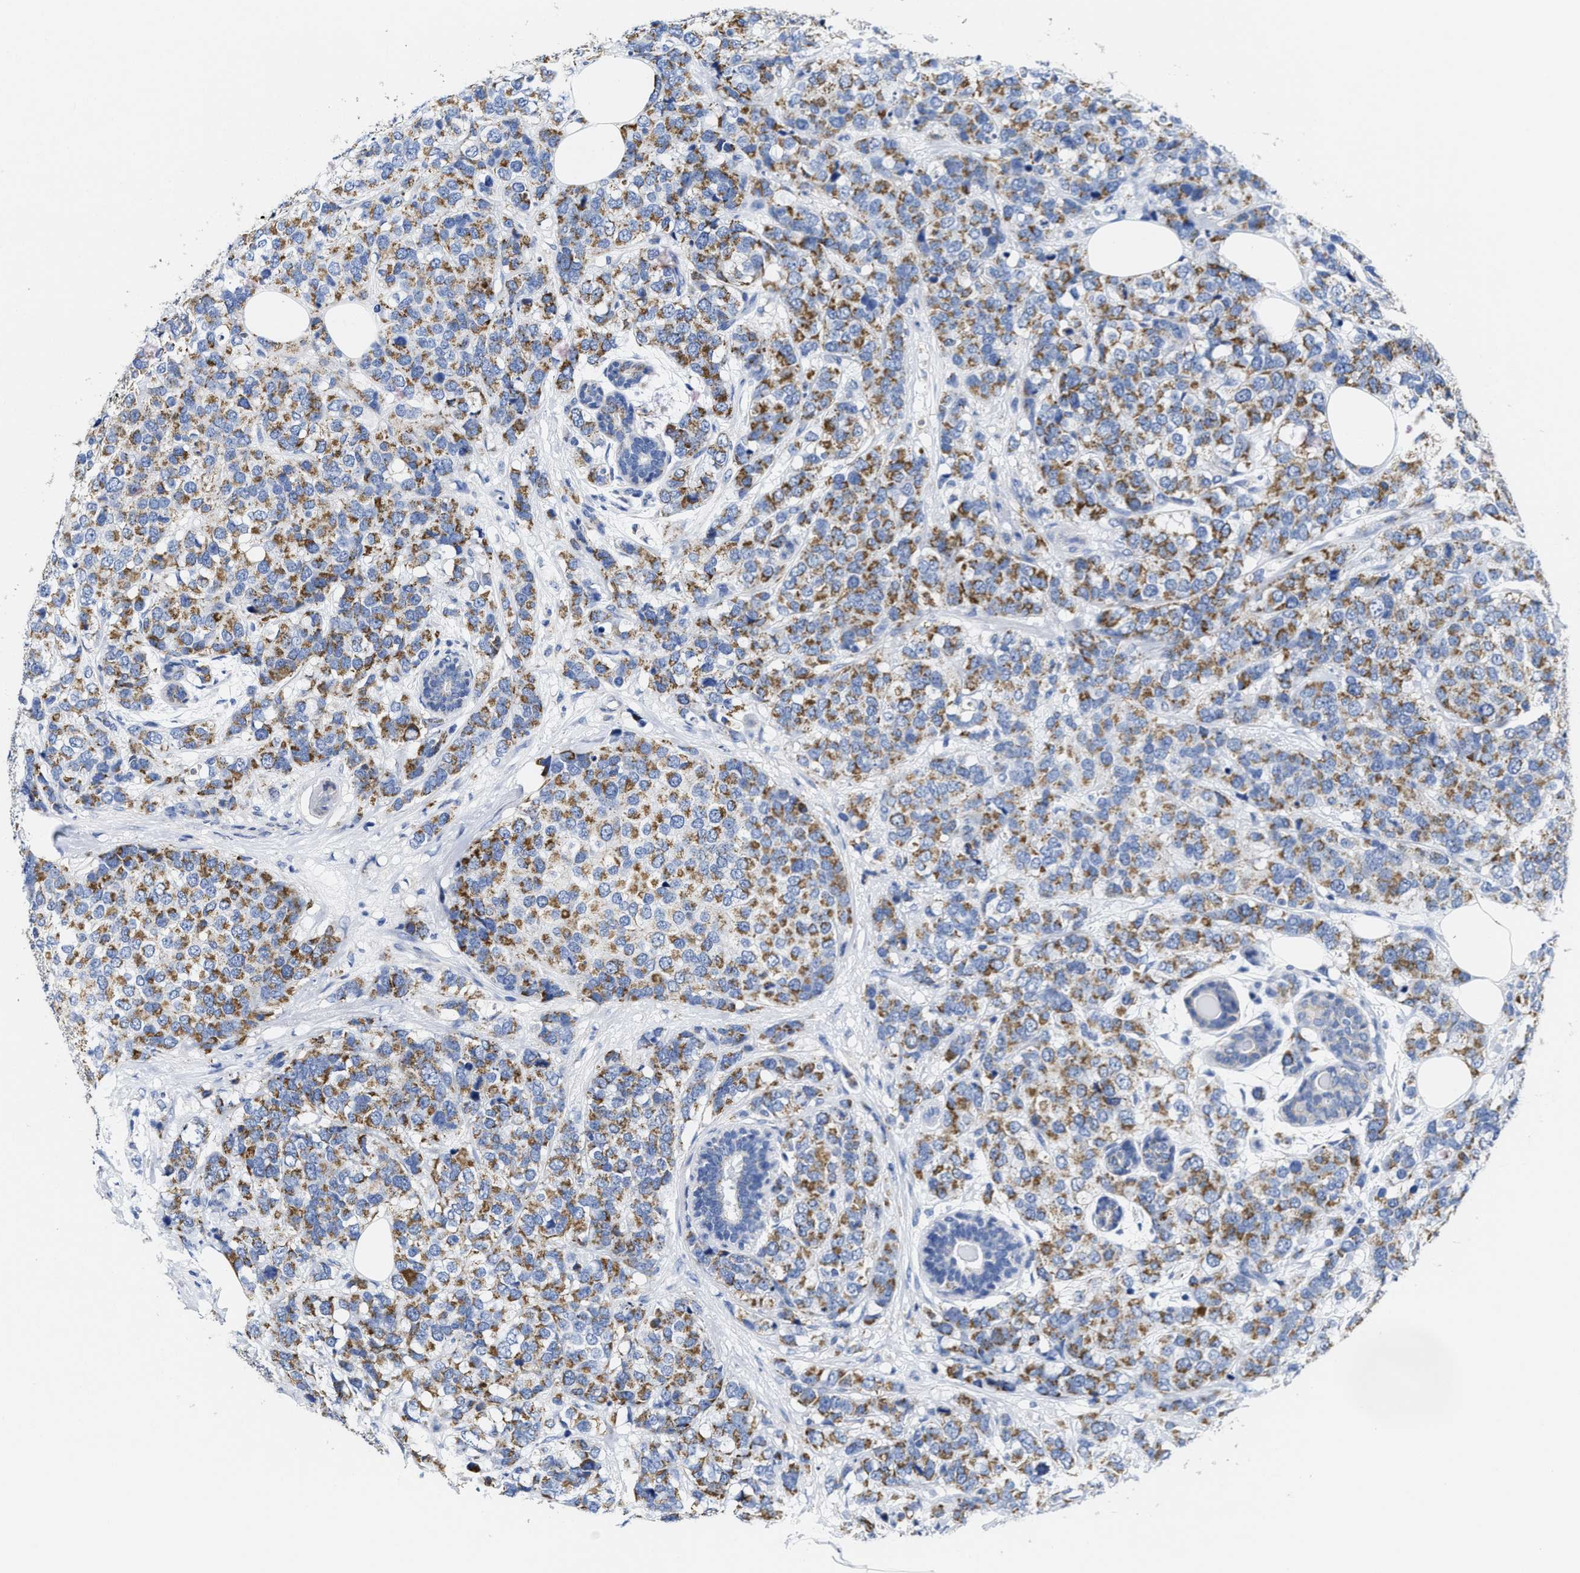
{"staining": {"intensity": "moderate", "quantity": ">75%", "location": "cytoplasmic/membranous"}, "tissue": "breast cancer", "cell_type": "Tumor cells", "image_type": "cancer", "snomed": [{"axis": "morphology", "description": "Lobular carcinoma"}, {"axis": "topography", "description": "Breast"}], "caption": "Human lobular carcinoma (breast) stained with a brown dye displays moderate cytoplasmic/membranous positive positivity in about >75% of tumor cells.", "gene": "TBRG4", "patient": {"sex": "female", "age": 59}}